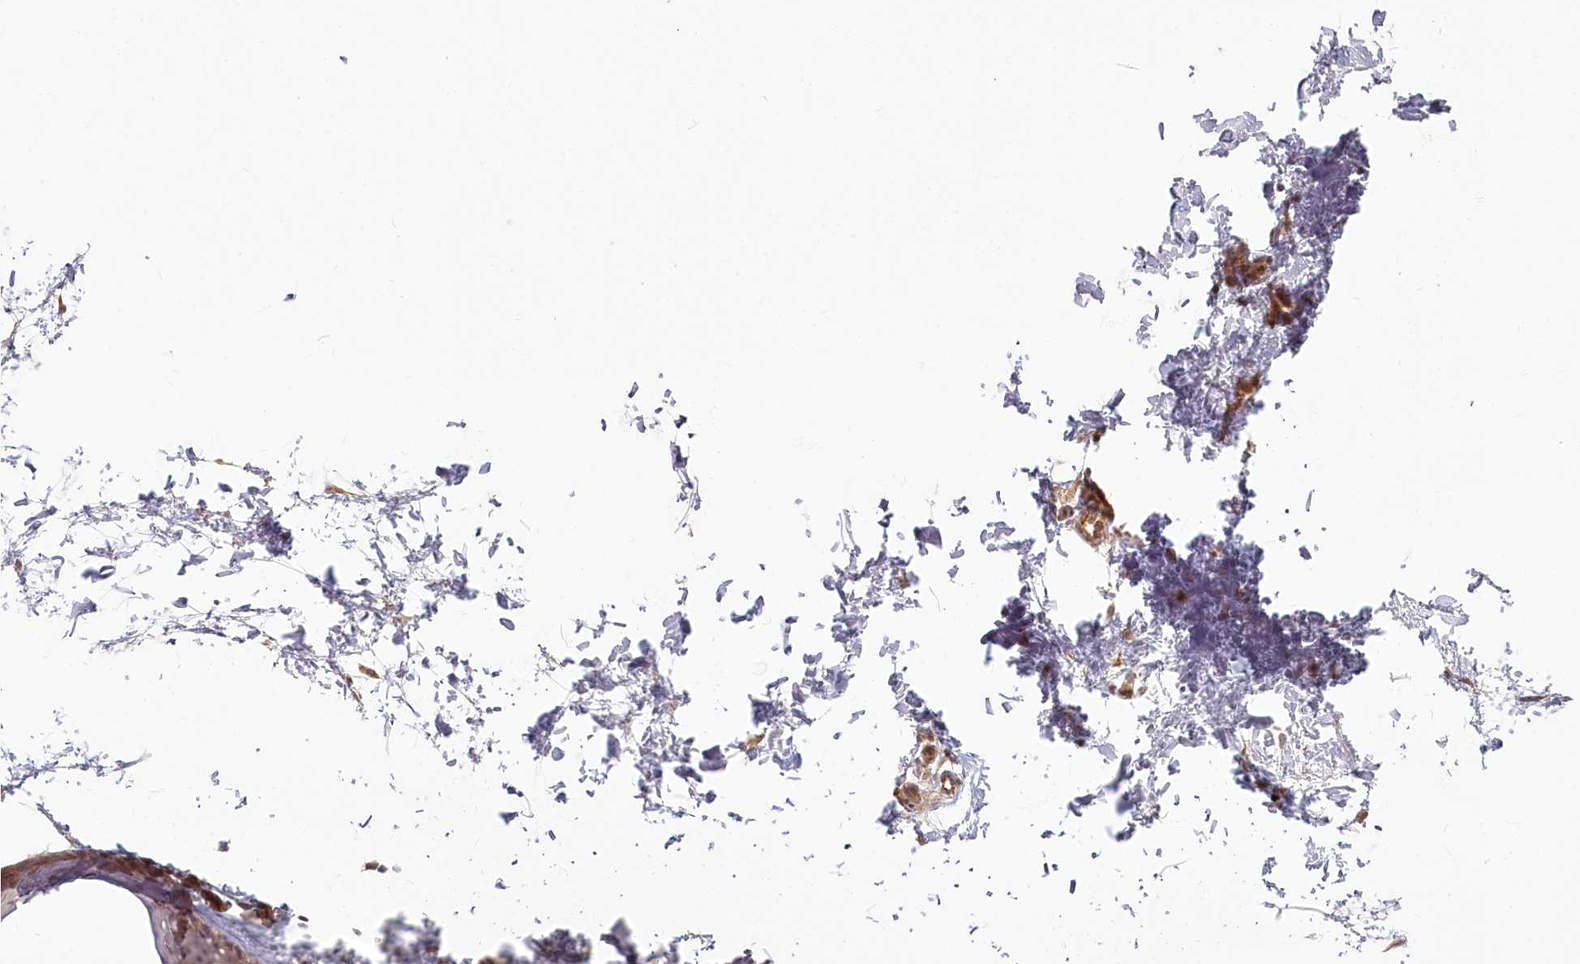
{"staining": {"intensity": "weak", "quantity": ">75%", "location": "cytoplasmic/membranous"}, "tissue": "skin", "cell_type": "Fibroblasts", "image_type": "normal", "snomed": [{"axis": "morphology", "description": "Normal tissue, NOS"}, {"axis": "topography", "description": "Skin"}], "caption": "Unremarkable skin displays weak cytoplasmic/membranous expression in approximately >75% of fibroblasts.", "gene": "EXOSC7", "patient": {"sex": "female", "age": 27}}